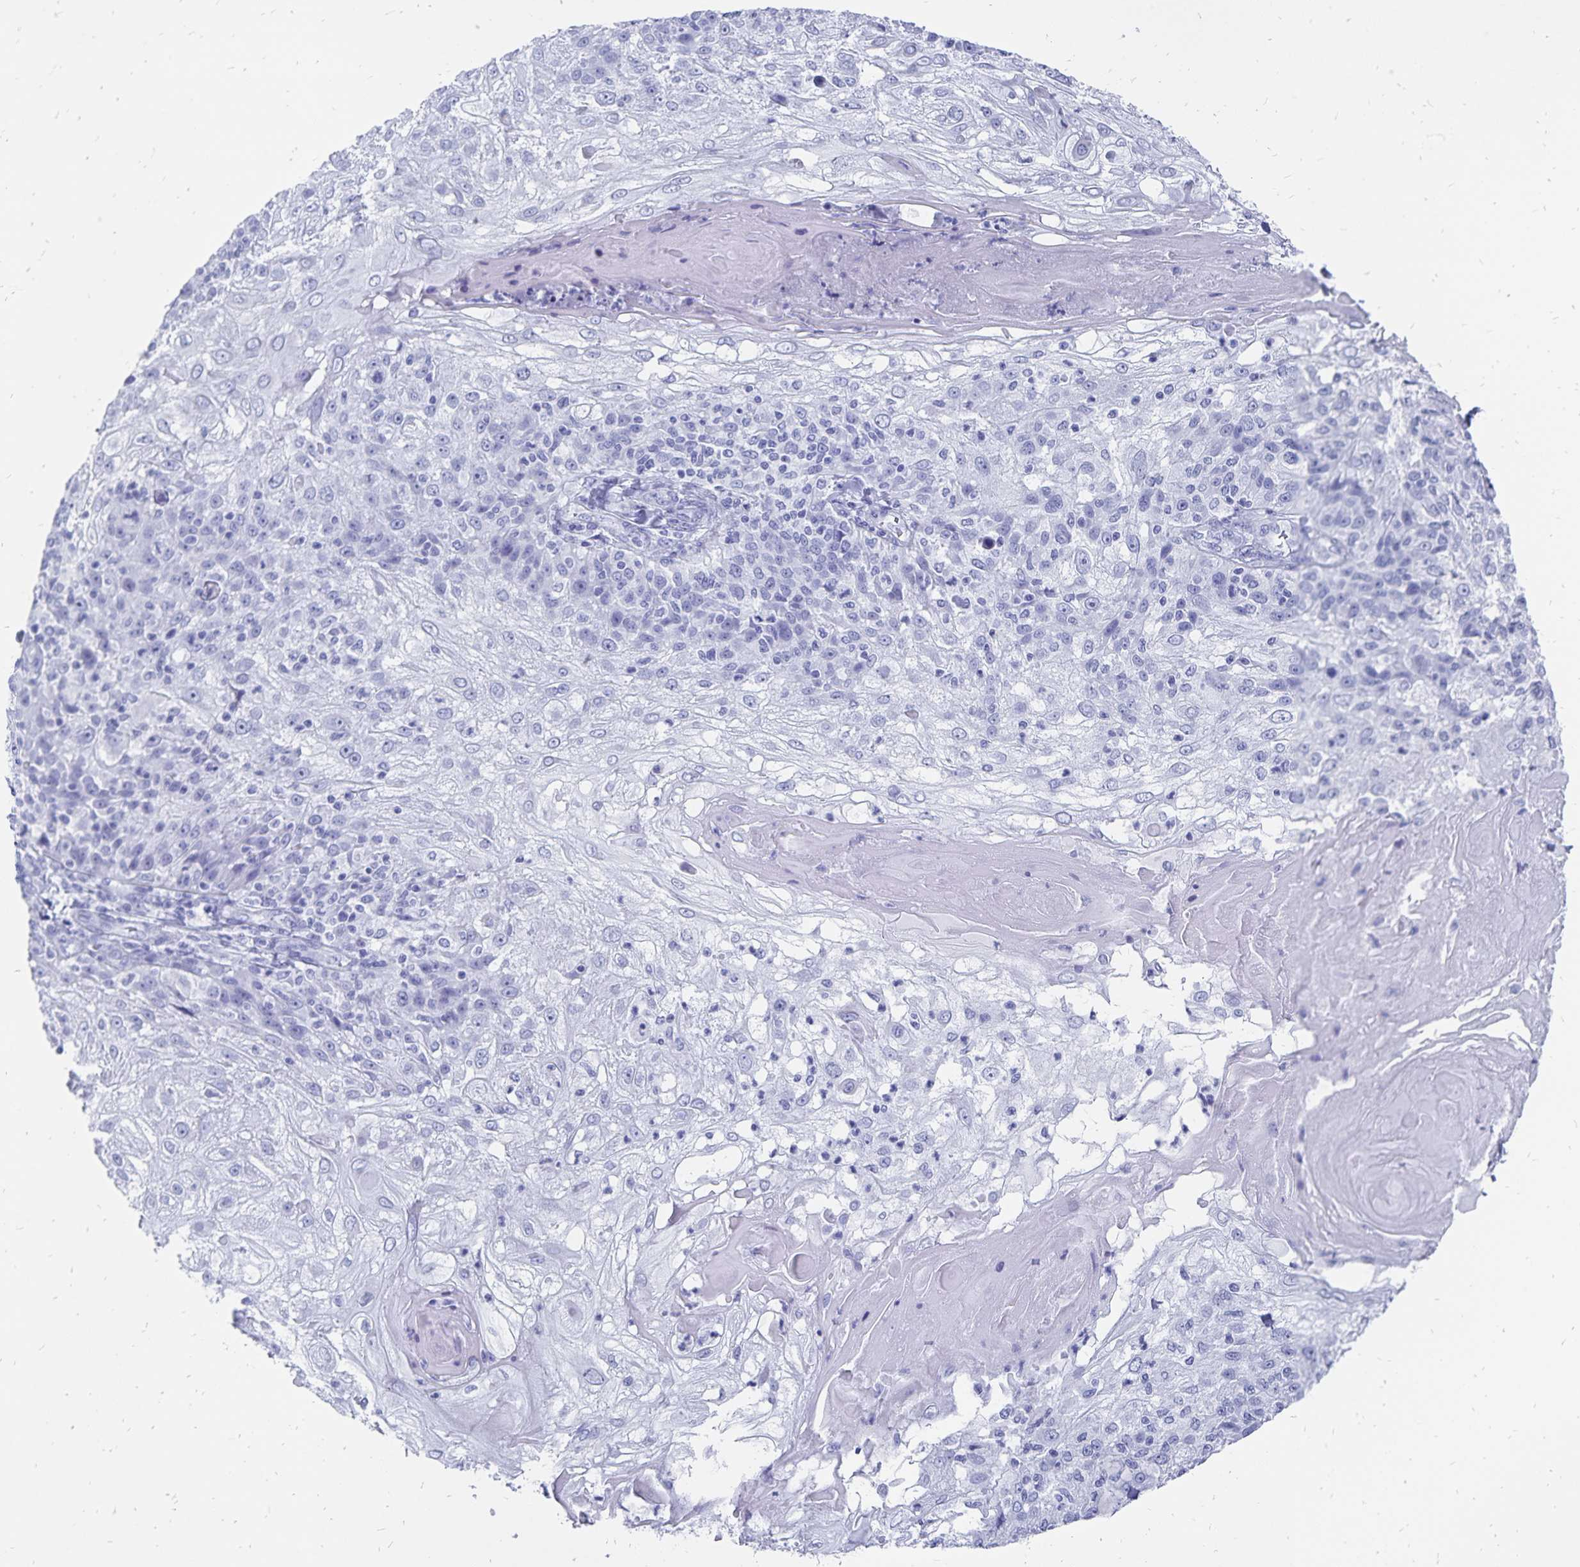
{"staining": {"intensity": "negative", "quantity": "none", "location": "none"}, "tissue": "skin cancer", "cell_type": "Tumor cells", "image_type": "cancer", "snomed": [{"axis": "morphology", "description": "Normal tissue, NOS"}, {"axis": "morphology", "description": "Squamous cell carcinoma, NOS"}, {"axis": "topography", "description": "Skin"}], "caption": "This micrograph is of skin cancer (squamous cell carcinoma) stained with IHC to label a protein in brown with the nuclei are counter-stained blue. There is no positivity in tumor cells.", "gene": "ADH1A", "patient": {"sex": "female", "age": 83}}